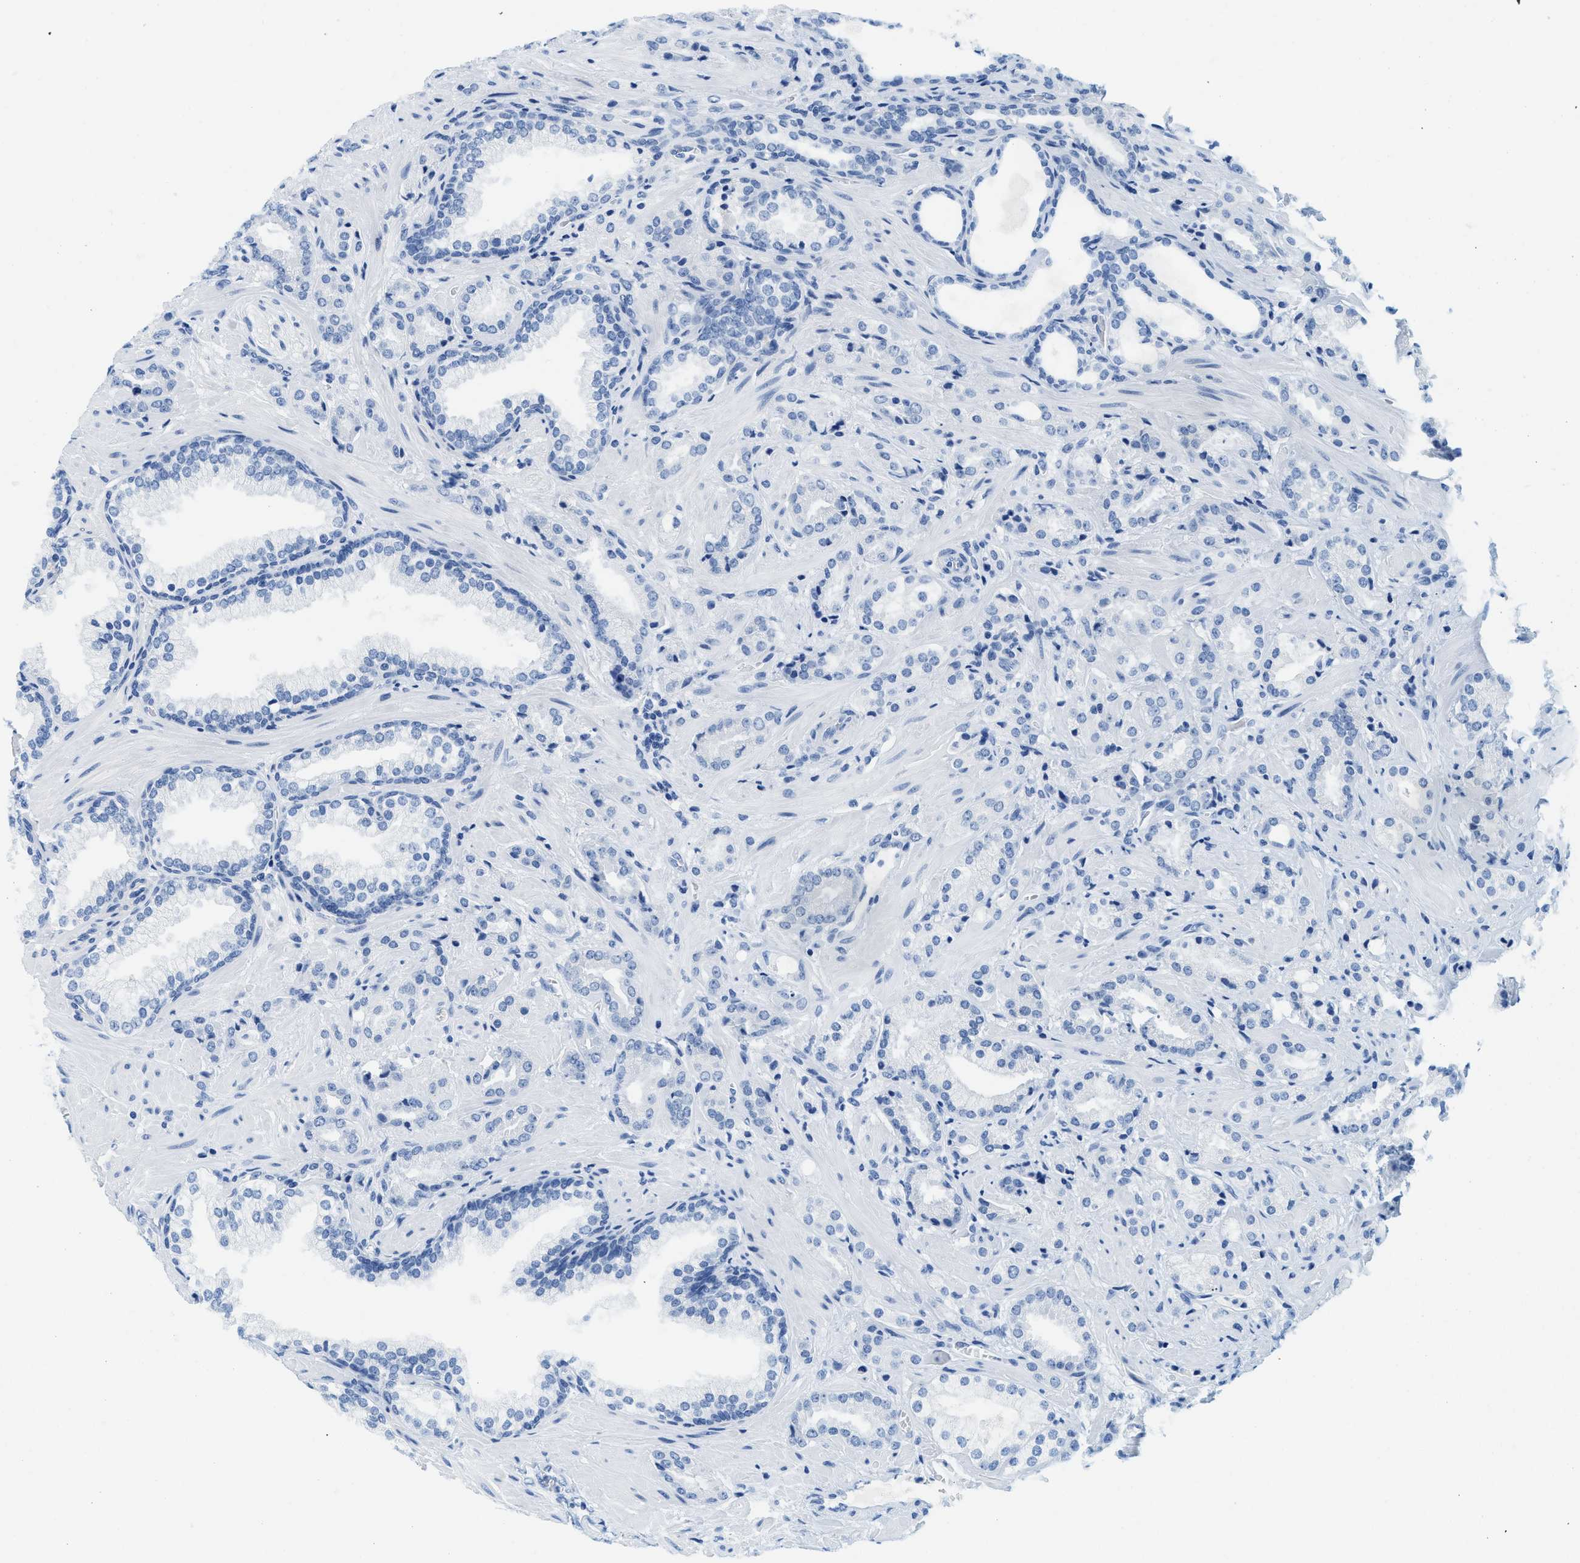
{"staining": {"intensity": "negative", "quantity": "none", "location": "none"}, "tissue": "prostate cancer", "cell_type": "Tumor cells", "image_type": "cancer", "snomed": [{"axis": "morphology", "description": "Adenocarcinoma, High grade"}, {"axis": "topography", "description": "Prostate"}], "caption": "Immunohistochemistry photomicrograph of prostate cancer (high-grade adenocarcinoma) stained for a protein (brown), which reveals no expression in tumor cells. (DAB (3,3'-diaminobenzidine) immunohistochemistry (IHC), high magnification).", "gene": "GSN", "patient": {"sex": "male", "age": 64}}